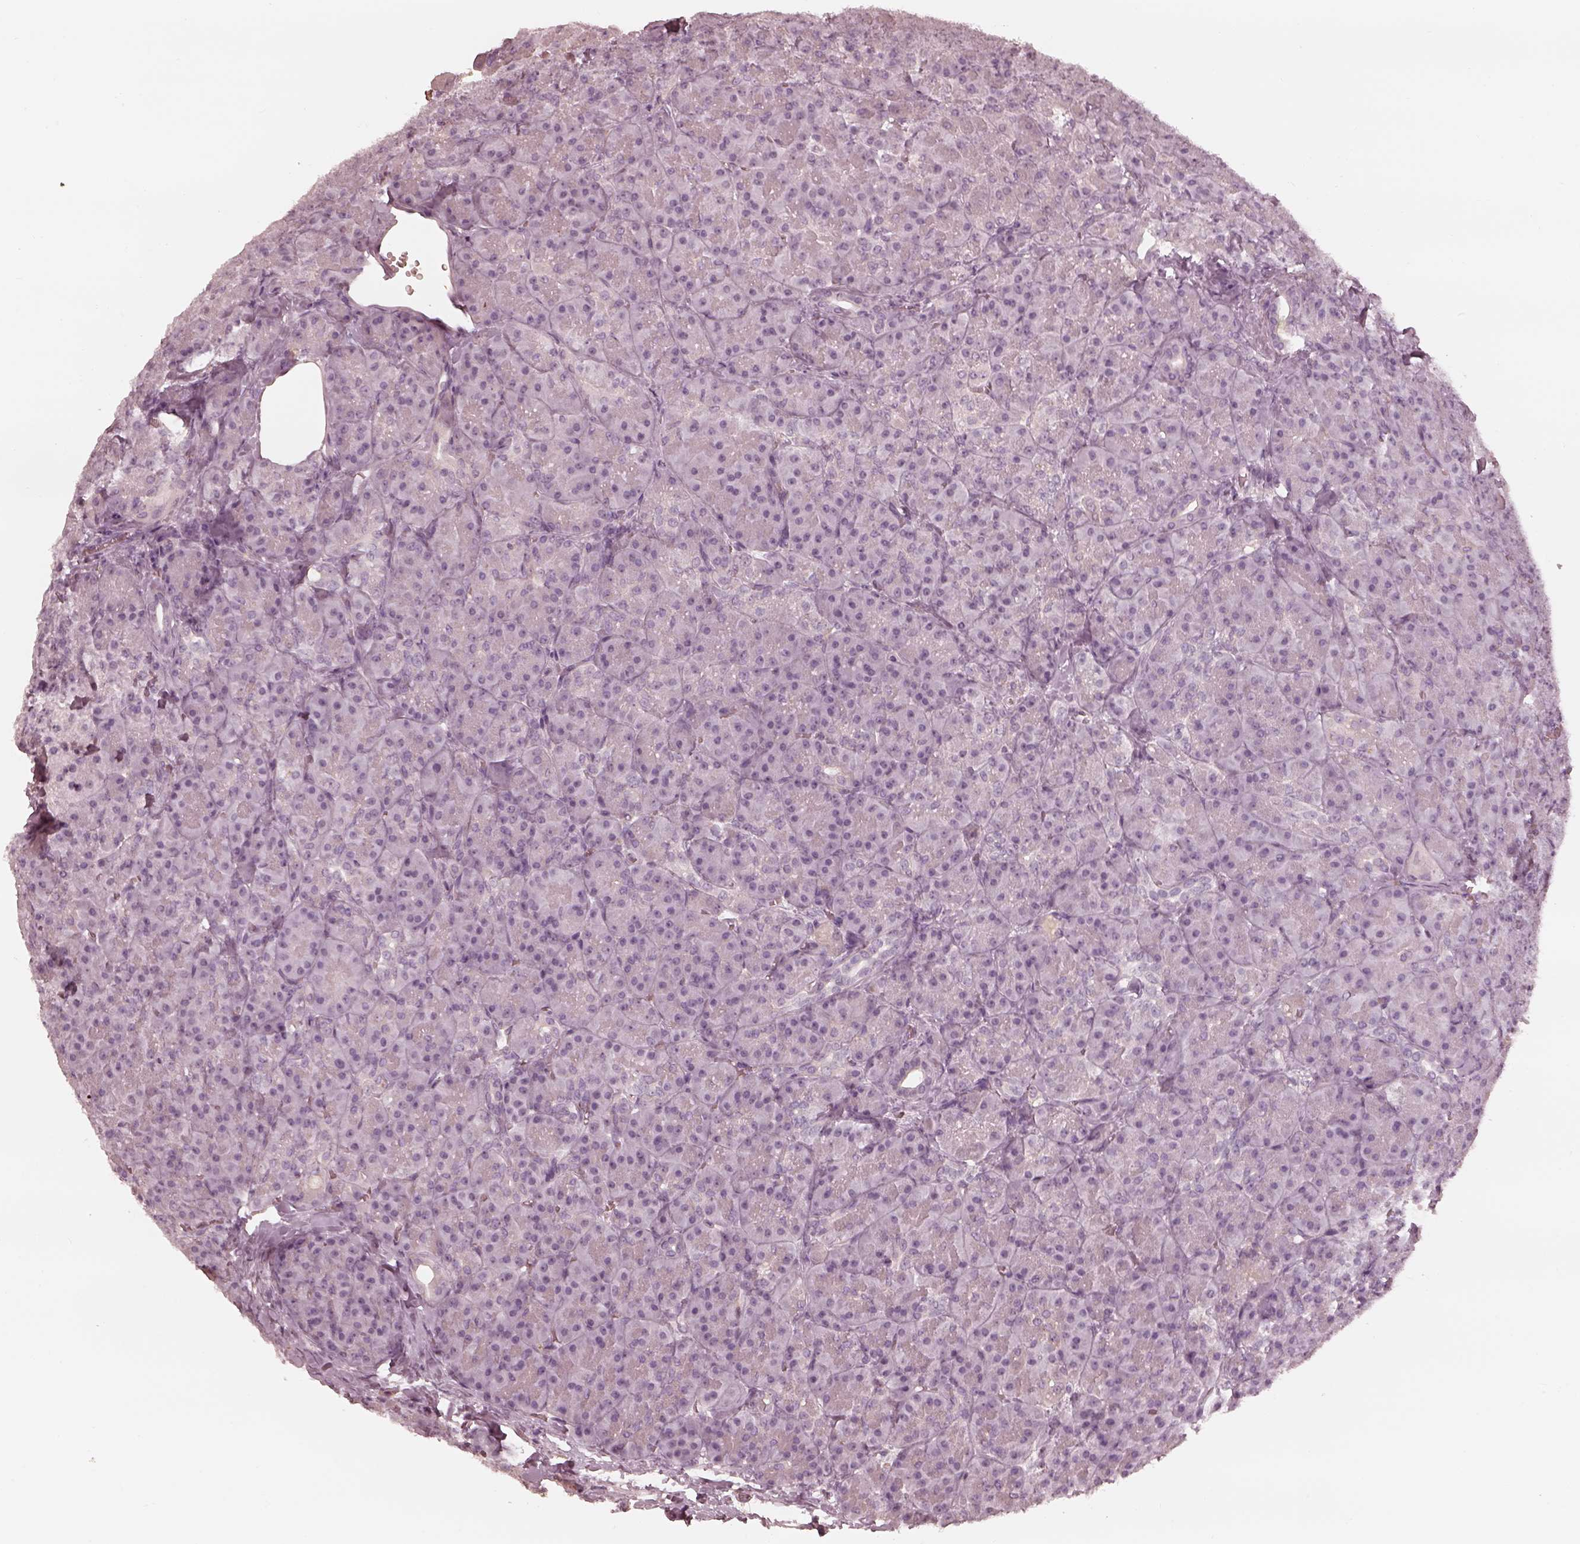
{"staining": {"intensity": "negative", "quantity": "none", "location": "none"}, "tissue": "pancreas", "cell_type": "Exocrine glandular cells", "image_type": "normal", "snomed": [{"axis": "morphology", "description": "Normal tissue, NOS"}, {"axis": "topography", "description": "Pancreas"}], "caption": "DAB (3,3'-diaminobenzidine) immunohistochemical staining of normal pancreas shows no significant expression in exocrine glandular cells. (Immunohistochemistry (ihc), brightfield microscopy, high magnification).", "gene": "ADRB3", "patient": {"sex": "male", "age": 57}}